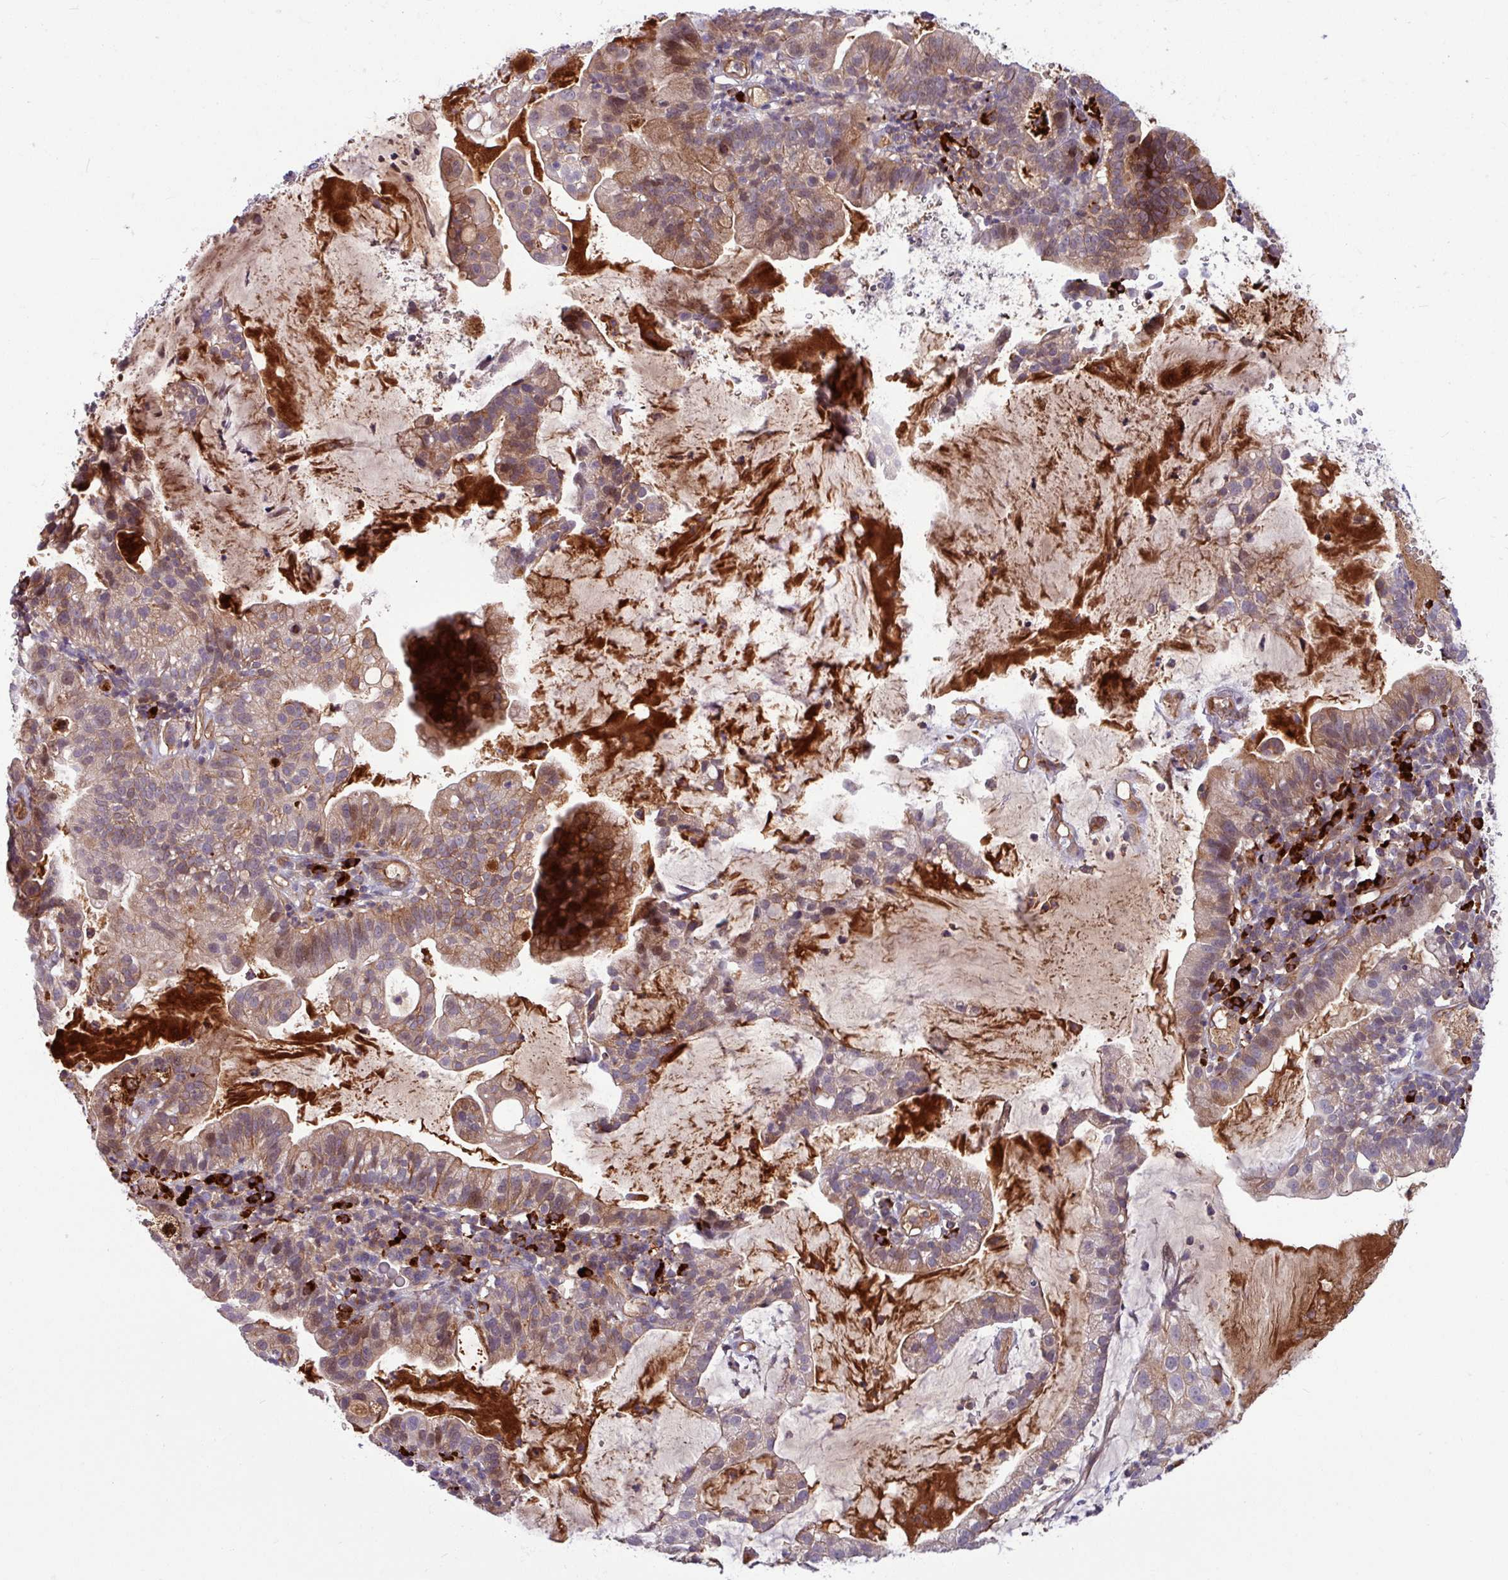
{"staining": {"intensity": "moderate", "quantity": "25%-75%", "location": "cytoplasmic/membranous"}, "tissue": "cervical cancer", "cell_type": "Tumor cells", "image_type": "cancer", "snomed": [{"axis": "morphology", "description": "Adenocarcinoma, NOS"}, {"axis": "topography", "description": "Cervix"}], "caption": "Immunohistochemistry of human cervical adenocarcinoma reveals medium levels of moderate cytoplasmic/membranous expression in approximately 25%-75% of tumor cells.", "gene": "B4GALNT4", "patient": {"sex": "female", "age": 41}}